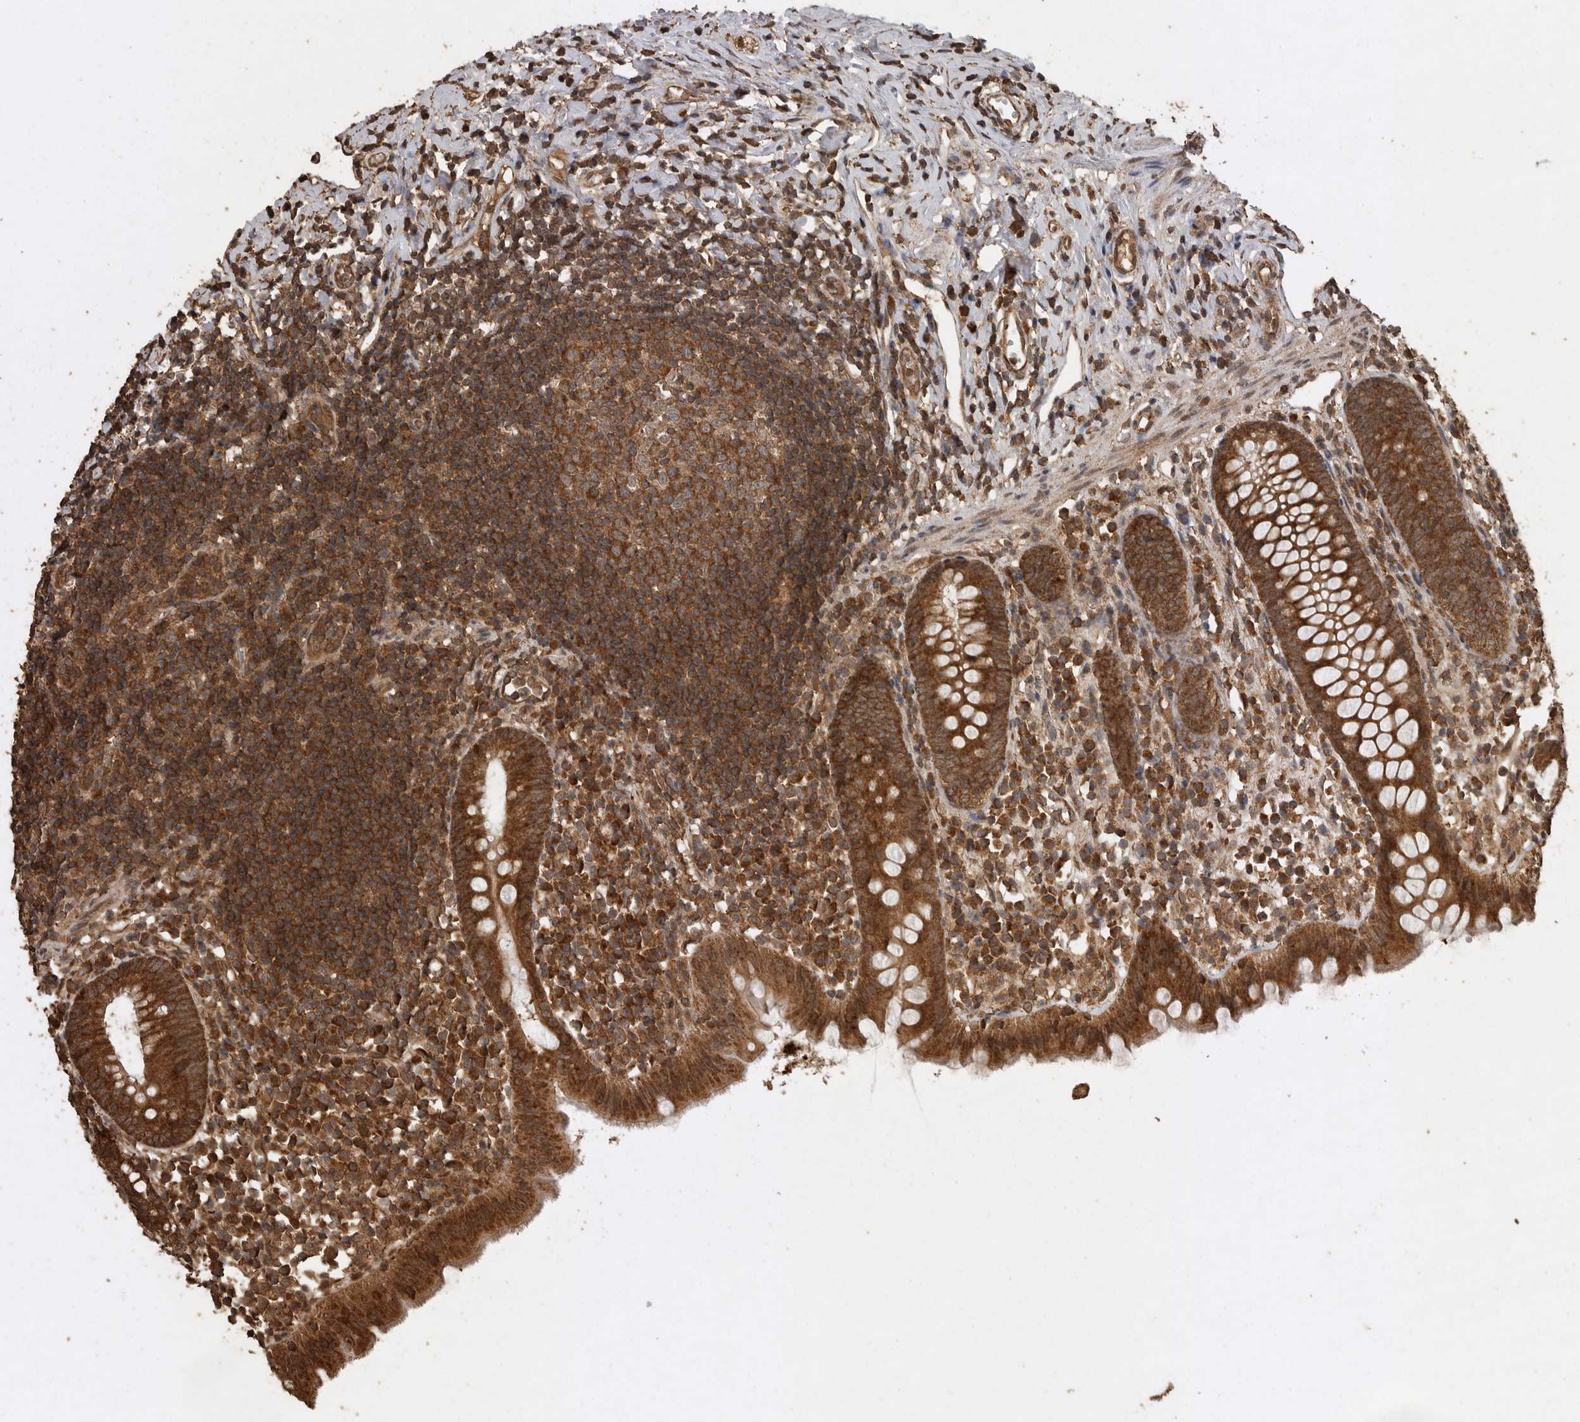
{"staining": {"intensity": "strong", "quantity": ">75%", "location": "cytoplasmic/membranous"}, "tissue": "appendix", "cell_type": "Glandular cells", "image_type": "normal", "snomed": [{"axis": "morphology", "description": "Normal tissue, NOS"}, {"axis": "topography", "description": "Appendix"}], "caption": "This image demonstrates IHC staining of unremarkable appendix, with high strong cytoplasmic/membranous positivity in approximately >75% of glandular cells.", "gene": "PINK1", "patient": {"sex": "female", "age": 20}}